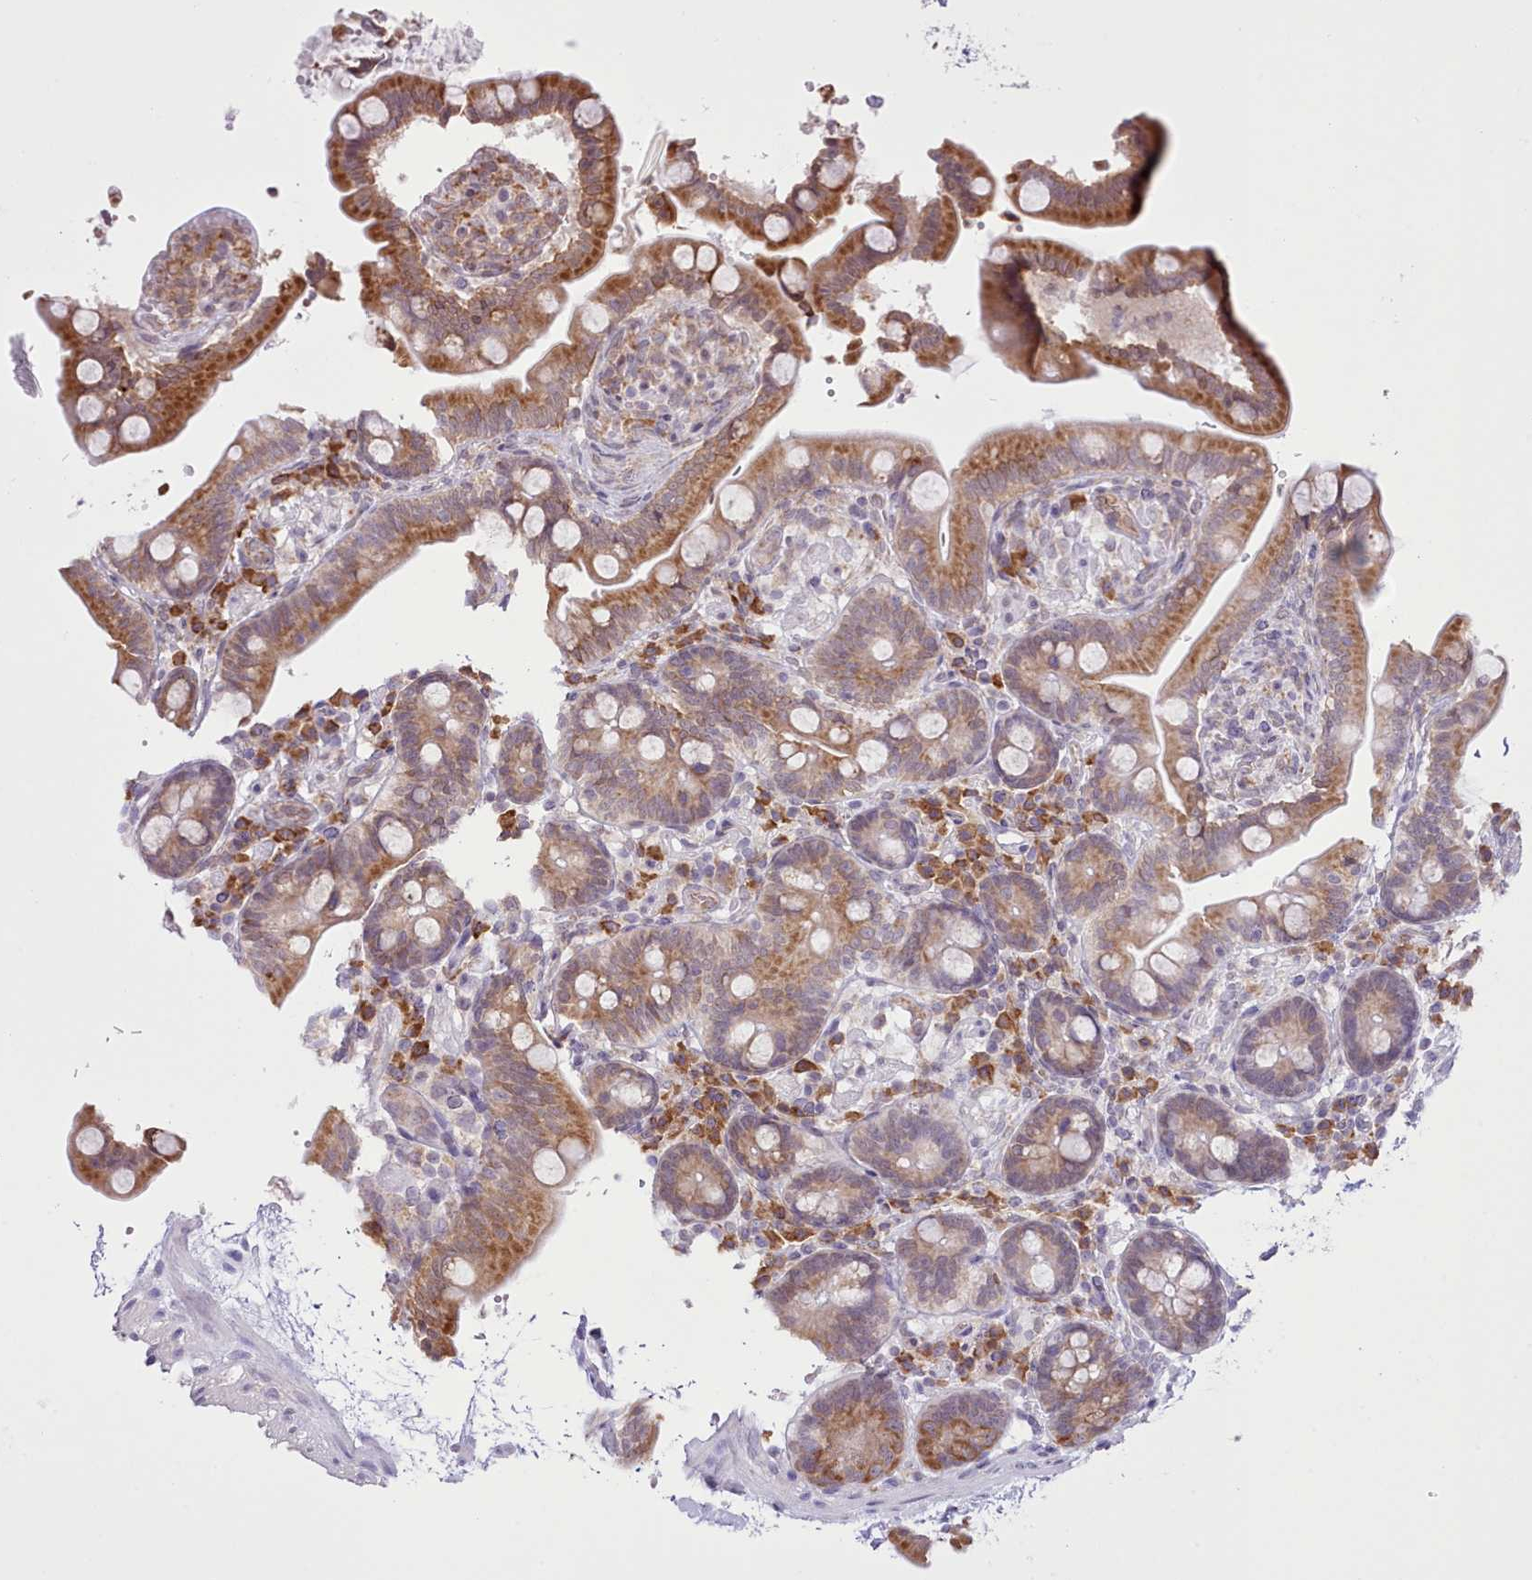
{"staining": {"intensity": "negative", "quantity": "none", "location": "none"}, "tissue": "colon", "cell_type": "Endothelial cells", "image_type": "normal", "snomed": [{"axis": "morphology", "description": "Normal tissue, NOS"}, {"axis": "topography", "description": "Smooth muscle"}, {"axis": "topography", "description": "Colon"}], "caption": "Unremarkable colon was stained to show a protein in brown. There is no significant staining in endothelial cells. Brightfield microscopy of immunohistochemistry (IHC) stained with DAB (3,3'-diaminobenzidine) (brown) and hematoxylin (blue), captured at high magnification.", "gene": "SEC61B", "patient": {"sex": "male", "age": 73}}